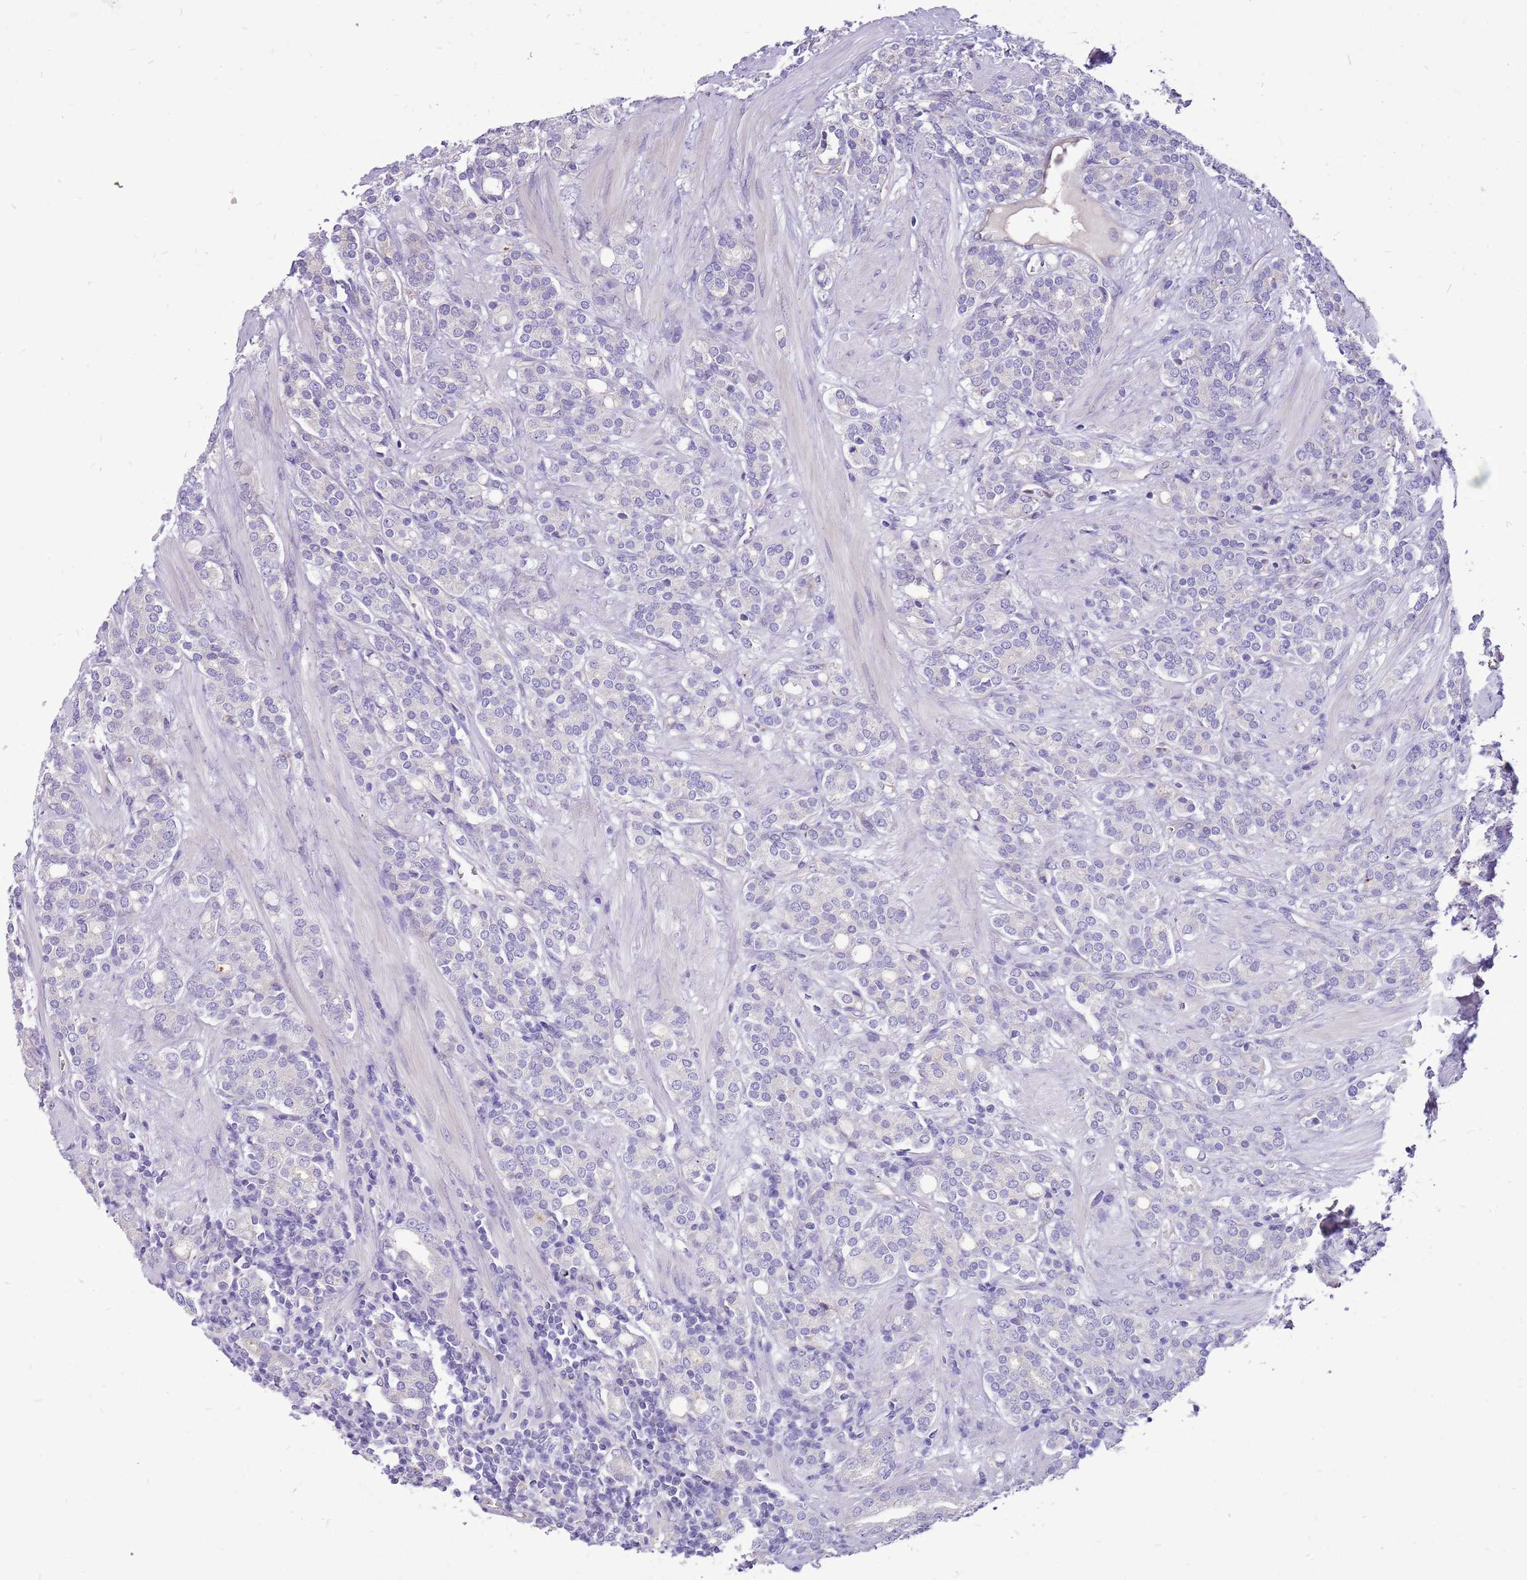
{"staining": {"intensity": "negative", "quantity": "none", "location": "none"}, "tissue": "prostate cancer", "cell_type": "Tumor cells", "image_type": "cancer", "snomed": [{"axis": "morphology", "description": "Adenocarcinoma, High grade"}, {"axis": "topography", "description": "Prostate"}], "caption": "This is an immunohistochemistry histopathology image of human prostate high-grade adenocarcinoma. There is no expression in tumor cells.", "gene": "NTN4", "patient": {"sex": "male", "age": 62}}